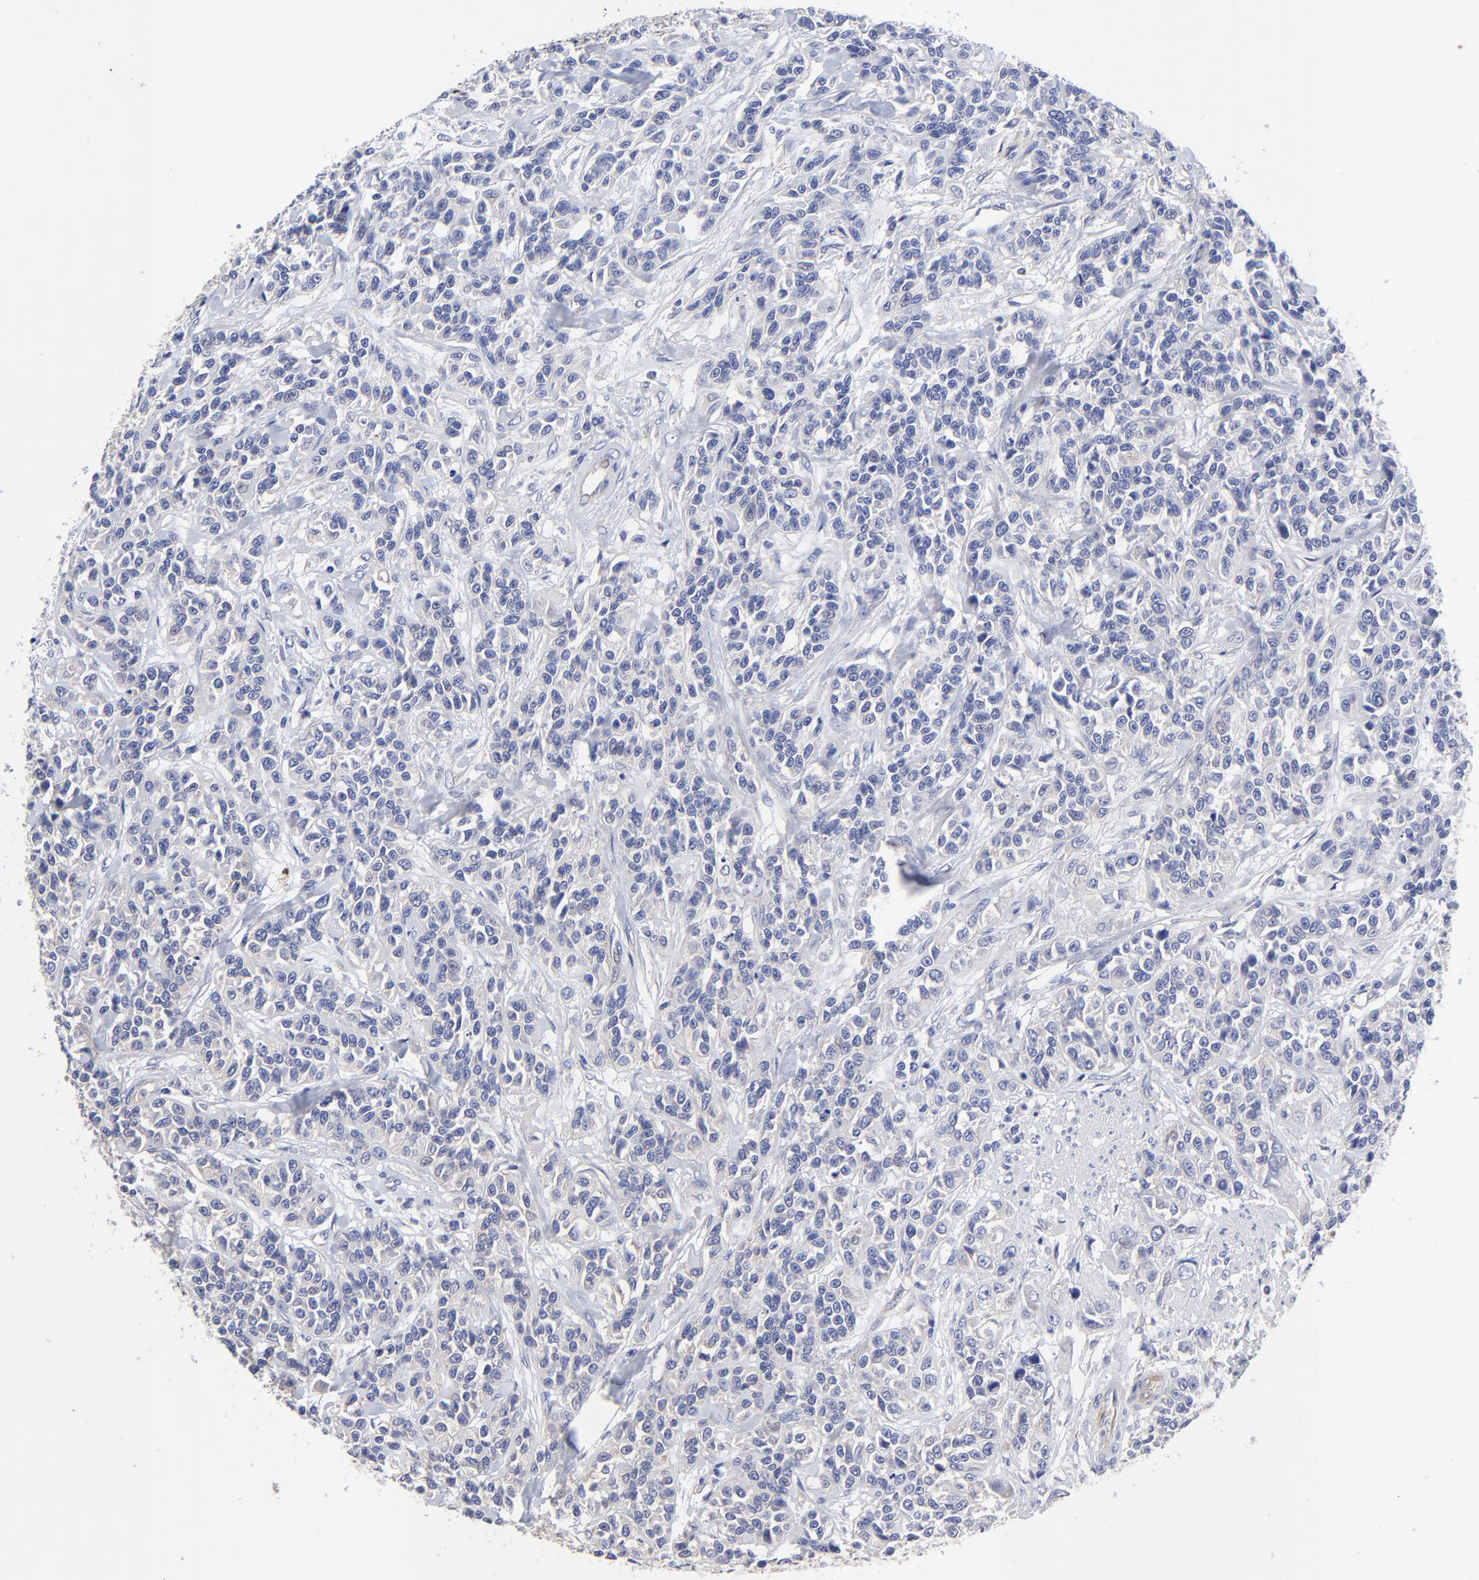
{"staining": {"intensity": "negative", "quantity": "none", "location": "none"}, "tissue": "urothelial cancer", "cell_type": "Tumor cells", "image_type": "cancer", "snomed": [{"axis": "morphology", "description": "Urothelial carcinoma, High grade"}, {"axis": "topography", "description": "Urinary bladder"}], "caption": "DAB (3,3'-diaminobenzidine) immunohistochemical staining of human urothelial cancer reveals no significant expression in tumor cells.", "gene": "SULF2", "patient": {"sex": "female", "age": 81}}